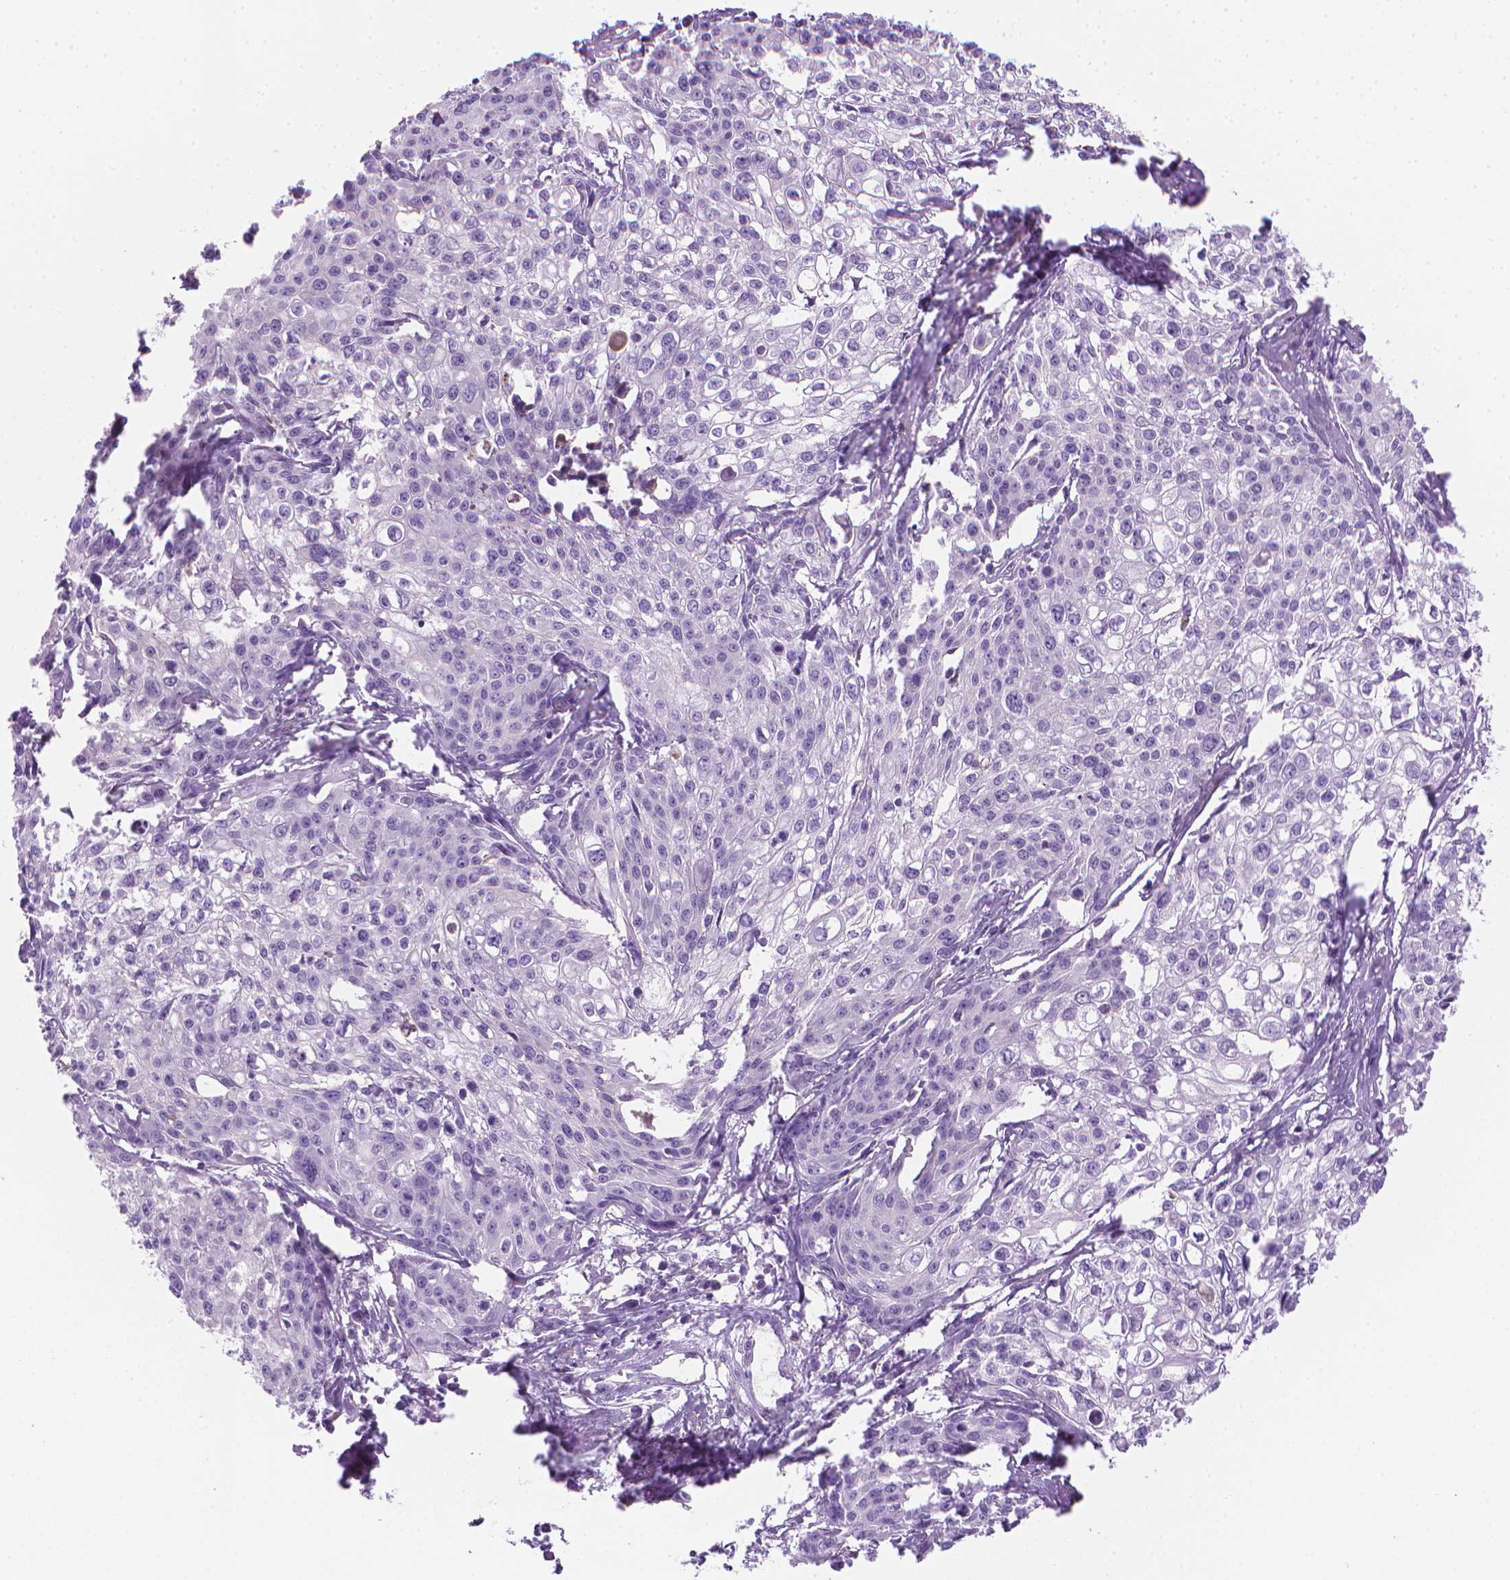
{"staining": {"intensity": "negative", "quantity": "none", "location": "none"}, "tissue": "cervical cancer", "cell_type": "Tumor cells", "image_type": "cancer", "snomed": [{"axis": "morphology", "description": "Squamous cell carcinoma, NOS"}, {"axis": "topography", "description": "Cervix"}], "caption": "IHC of human squamous cell carcinoma (cervical) demonstrates no positivity in tumor cells.", "gene": "FASN", "patient": {"sex": "female", "age": 39}}